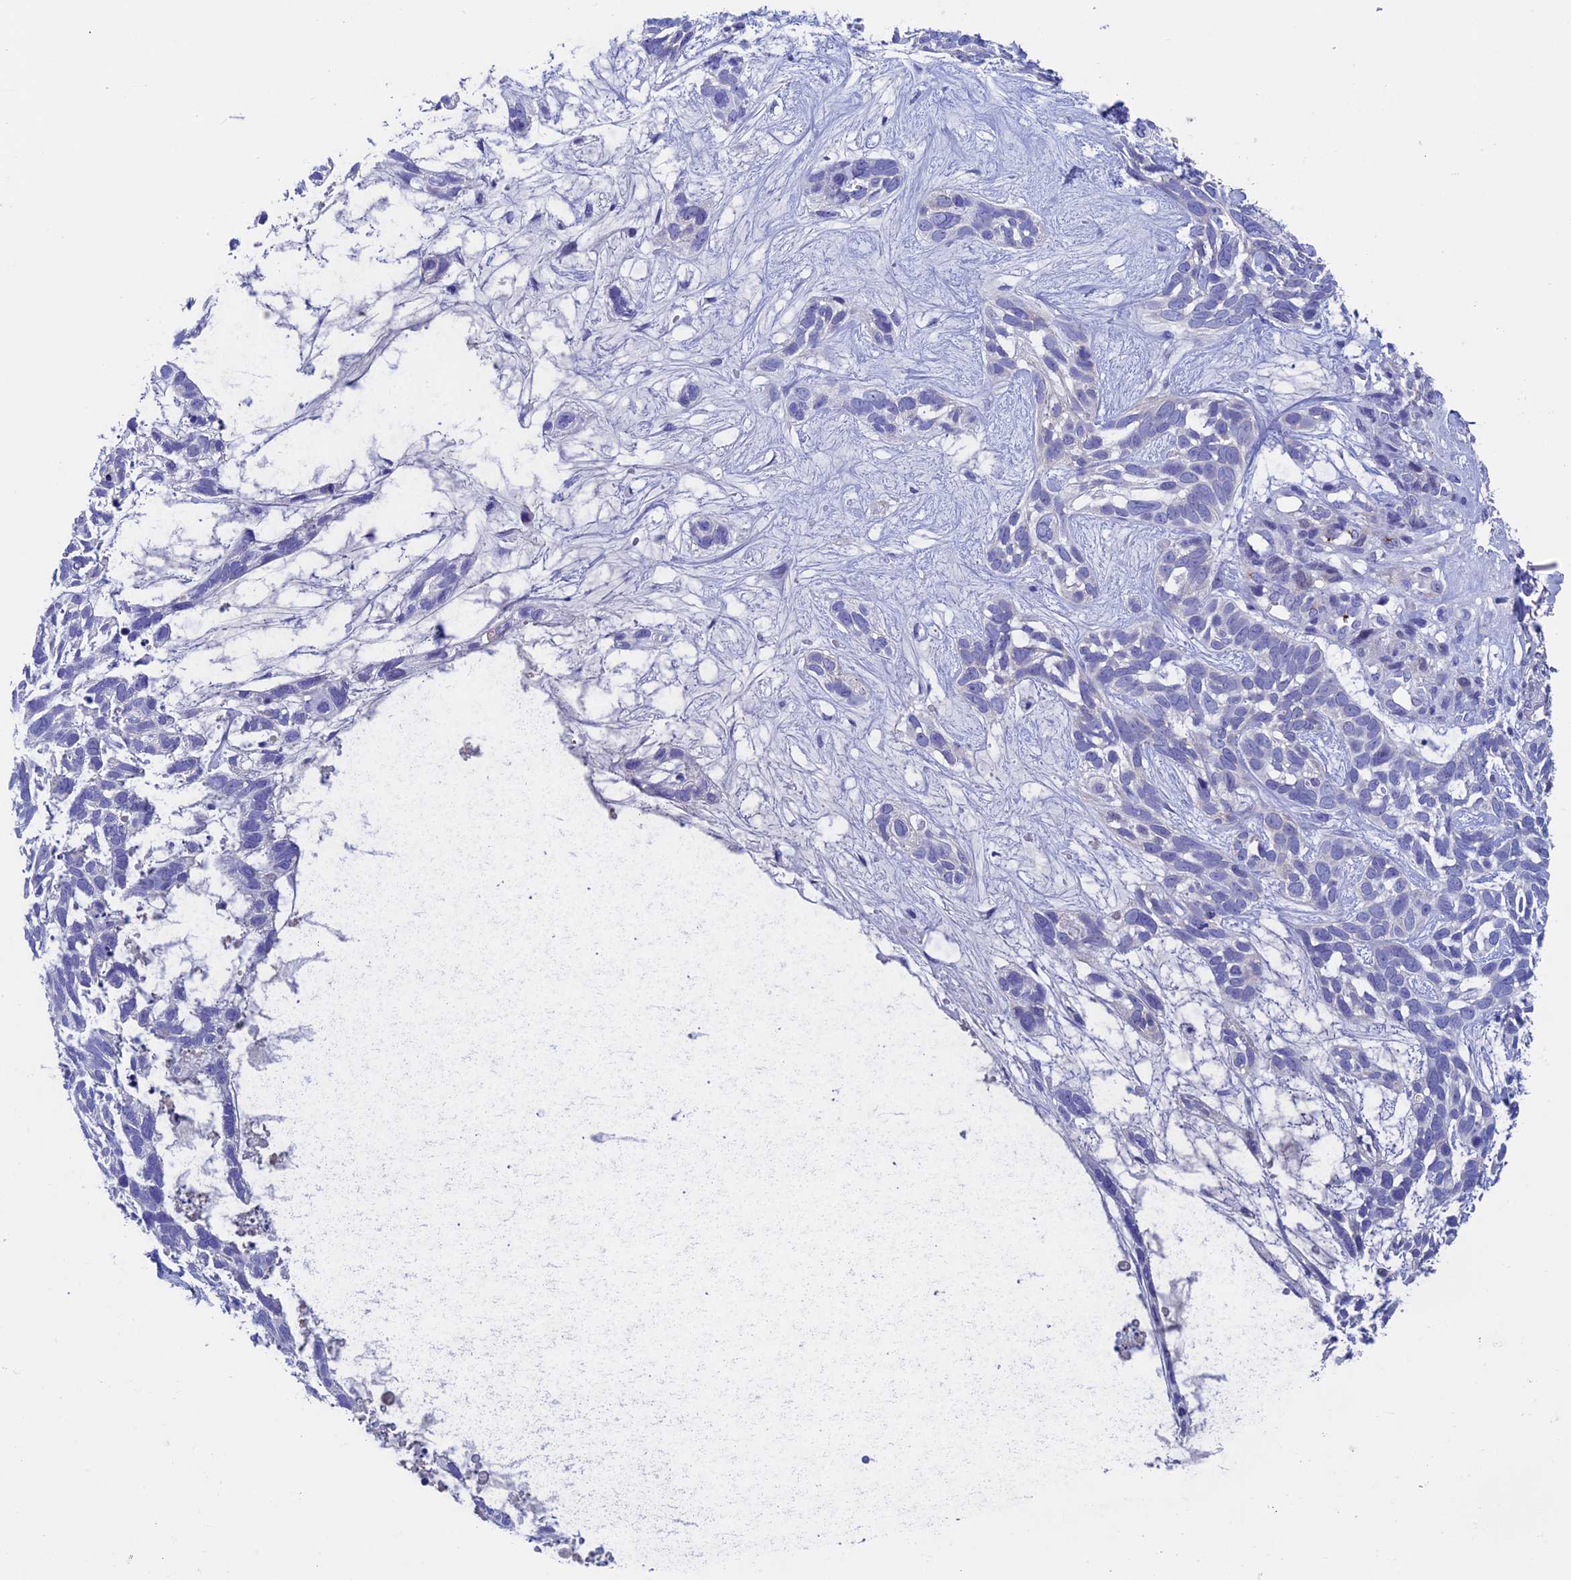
{"staining": {"intensity": "negative", "quantity": "none", "location": "none"}, "tissue": "skin cancer", "cell_type": "Tumor cells", "image_type": "cancer", "snomed": [{"axis": "morphology", "description": "Basal cell carcinoma"}, {"axis": "topography", "description": "Skin"}], "caption": "Skin basal cell carcinoma stained for a protein using IHC demonstrates no staining tumor cells.", "gene": "INSYN1", "patient": {"sex": "male", "age": 88}}